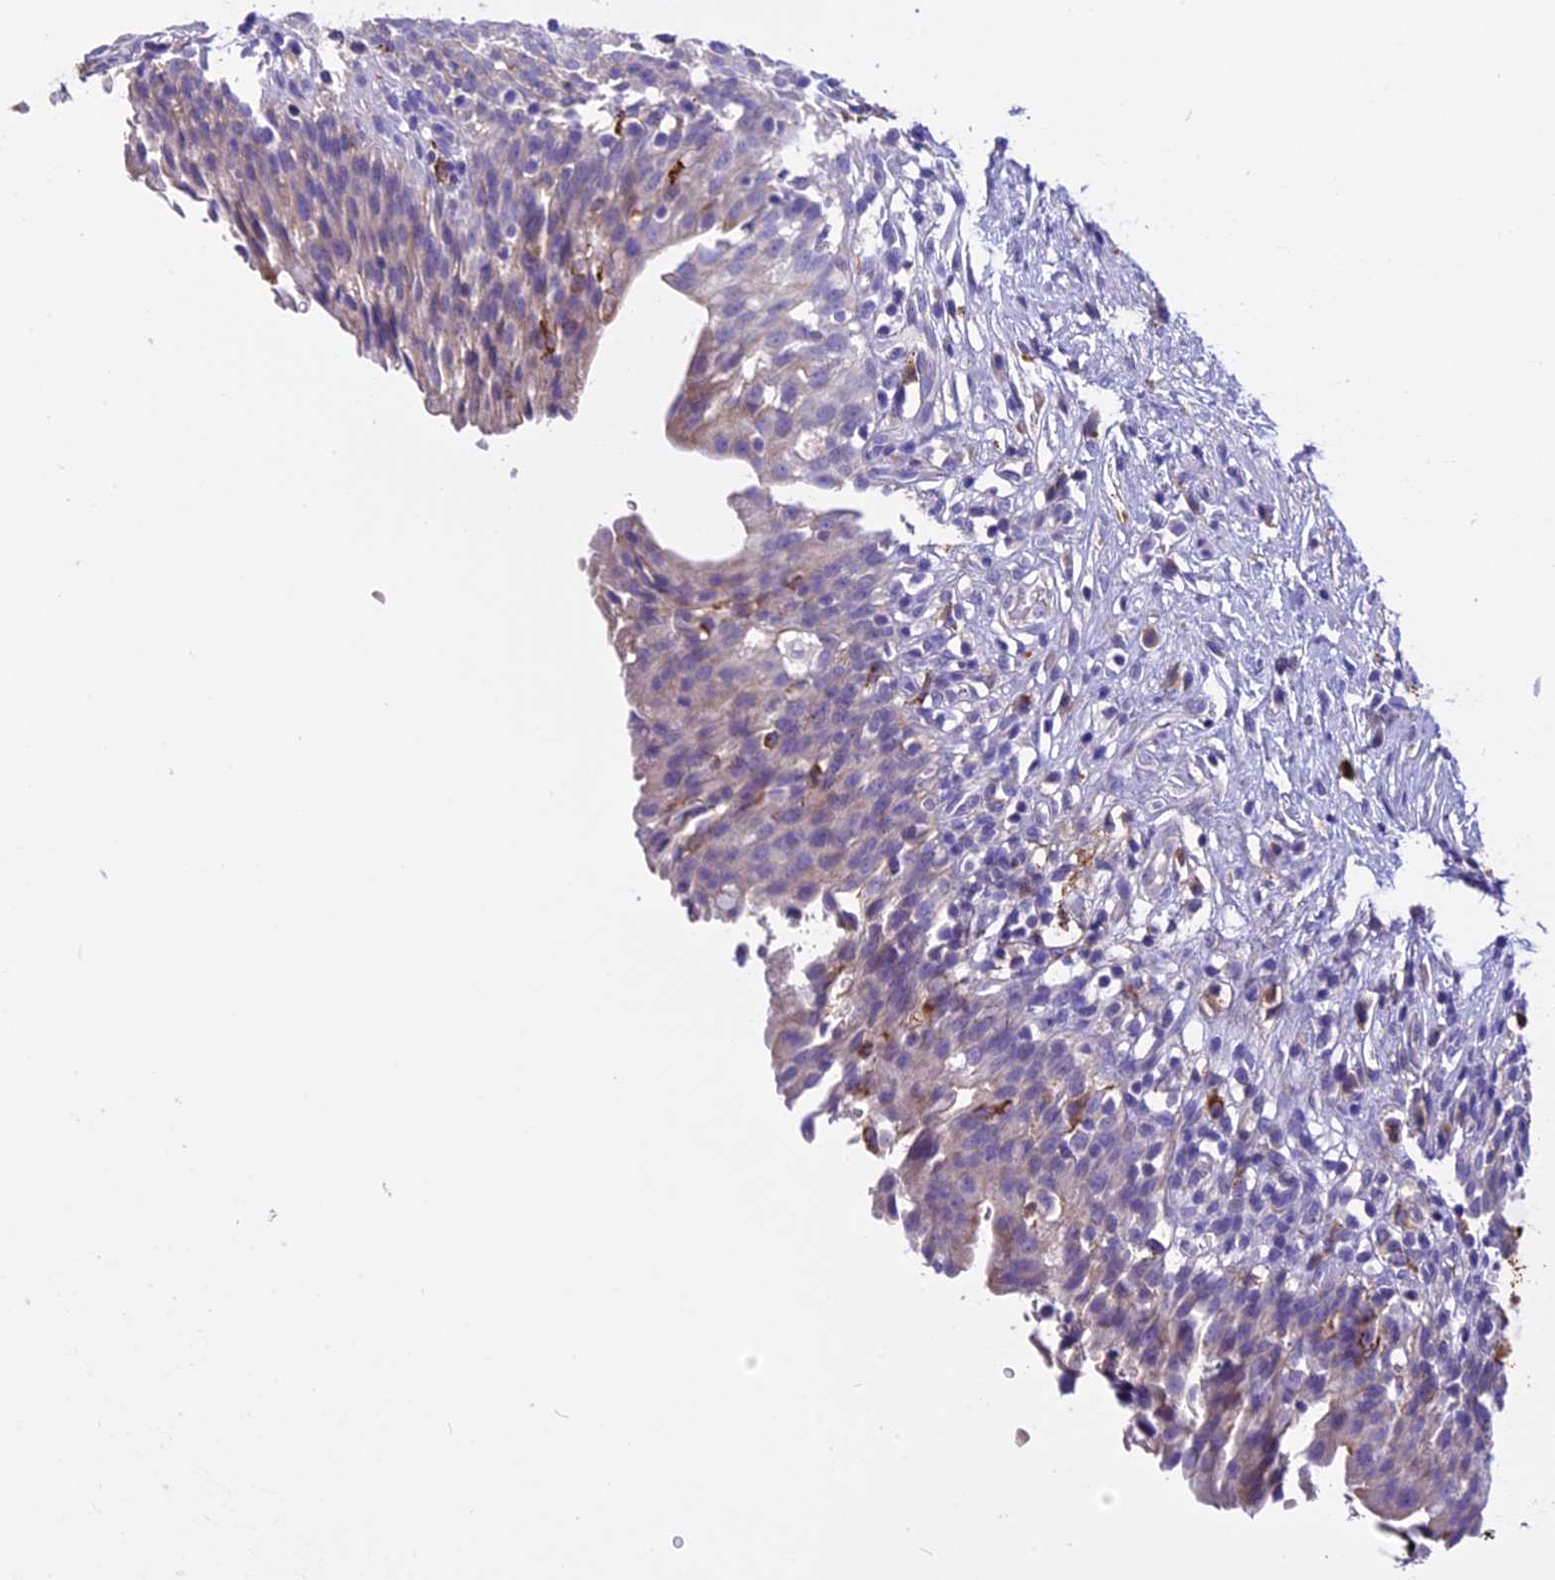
{"staining": {"intensity": "moderate", "quantity": "<25%", "location": "cytoplasmic/membranous"}, "tissue": "urinary bladder", "cell_type": "Urothelial cells", "image_type": "normal", "snomed": [{"axis": "morphology", "description": "Normal tissue, NOS"}, {"axis": "morphology", "description": "Inflammation, NOS"}, {"axis": "topography", "description": "Urinary bladder"}], "caption": "Immunohistochemistry of unremarkable human urinary bladder reveals low levels of moderate cytoplasmic/membranous expression in about <25% of urothelial cells. The protein of interest is shown in brown color, while the nuclei are stained blue.", "gene": "NOD2", "patient": {"sex": "male", "age": 63}}